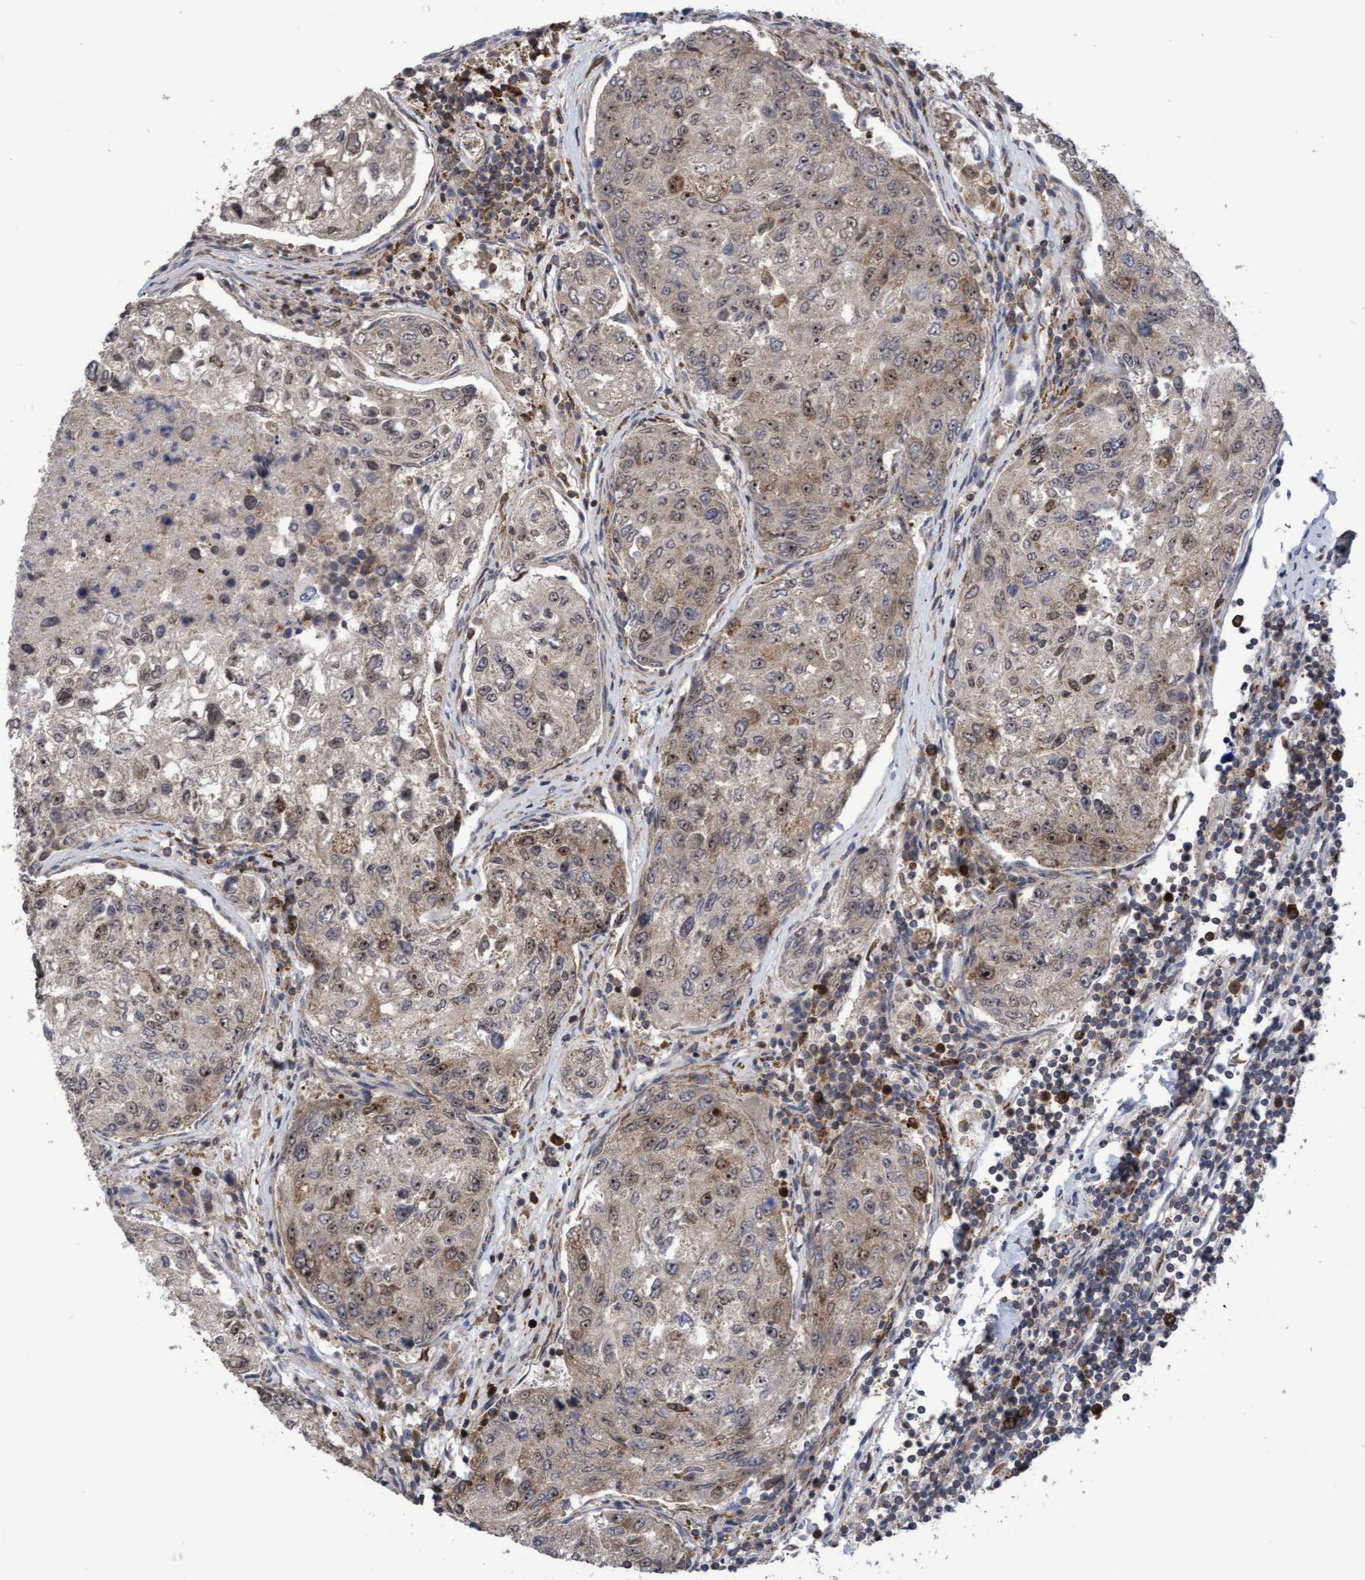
{"staining": {"intensity": "moderate", "quantity": ">75%", "location": "cytoplasmic/membranous,nuclear"}, "tissue": "urothelial cancer", "cell_type": "Tumor cells", "image_type": "cancer", "snomed": [{"axis": "morphology", "description": "Urothelial carcinoma, High grade"}, {"axis": "topography", "description": "Lymph node"}, {"axis": "topography", "description": "Urinary bladder"}], "caption": "Immunohistochemical staining of human urothelial carcinoma (high-grade) shows medium levels of moderate cytoplasmic/membranous and nuclear positivity in about >75% of tumor cells.", "gene": "SLBP", "patient": {"sex": "male", "age": 51}}